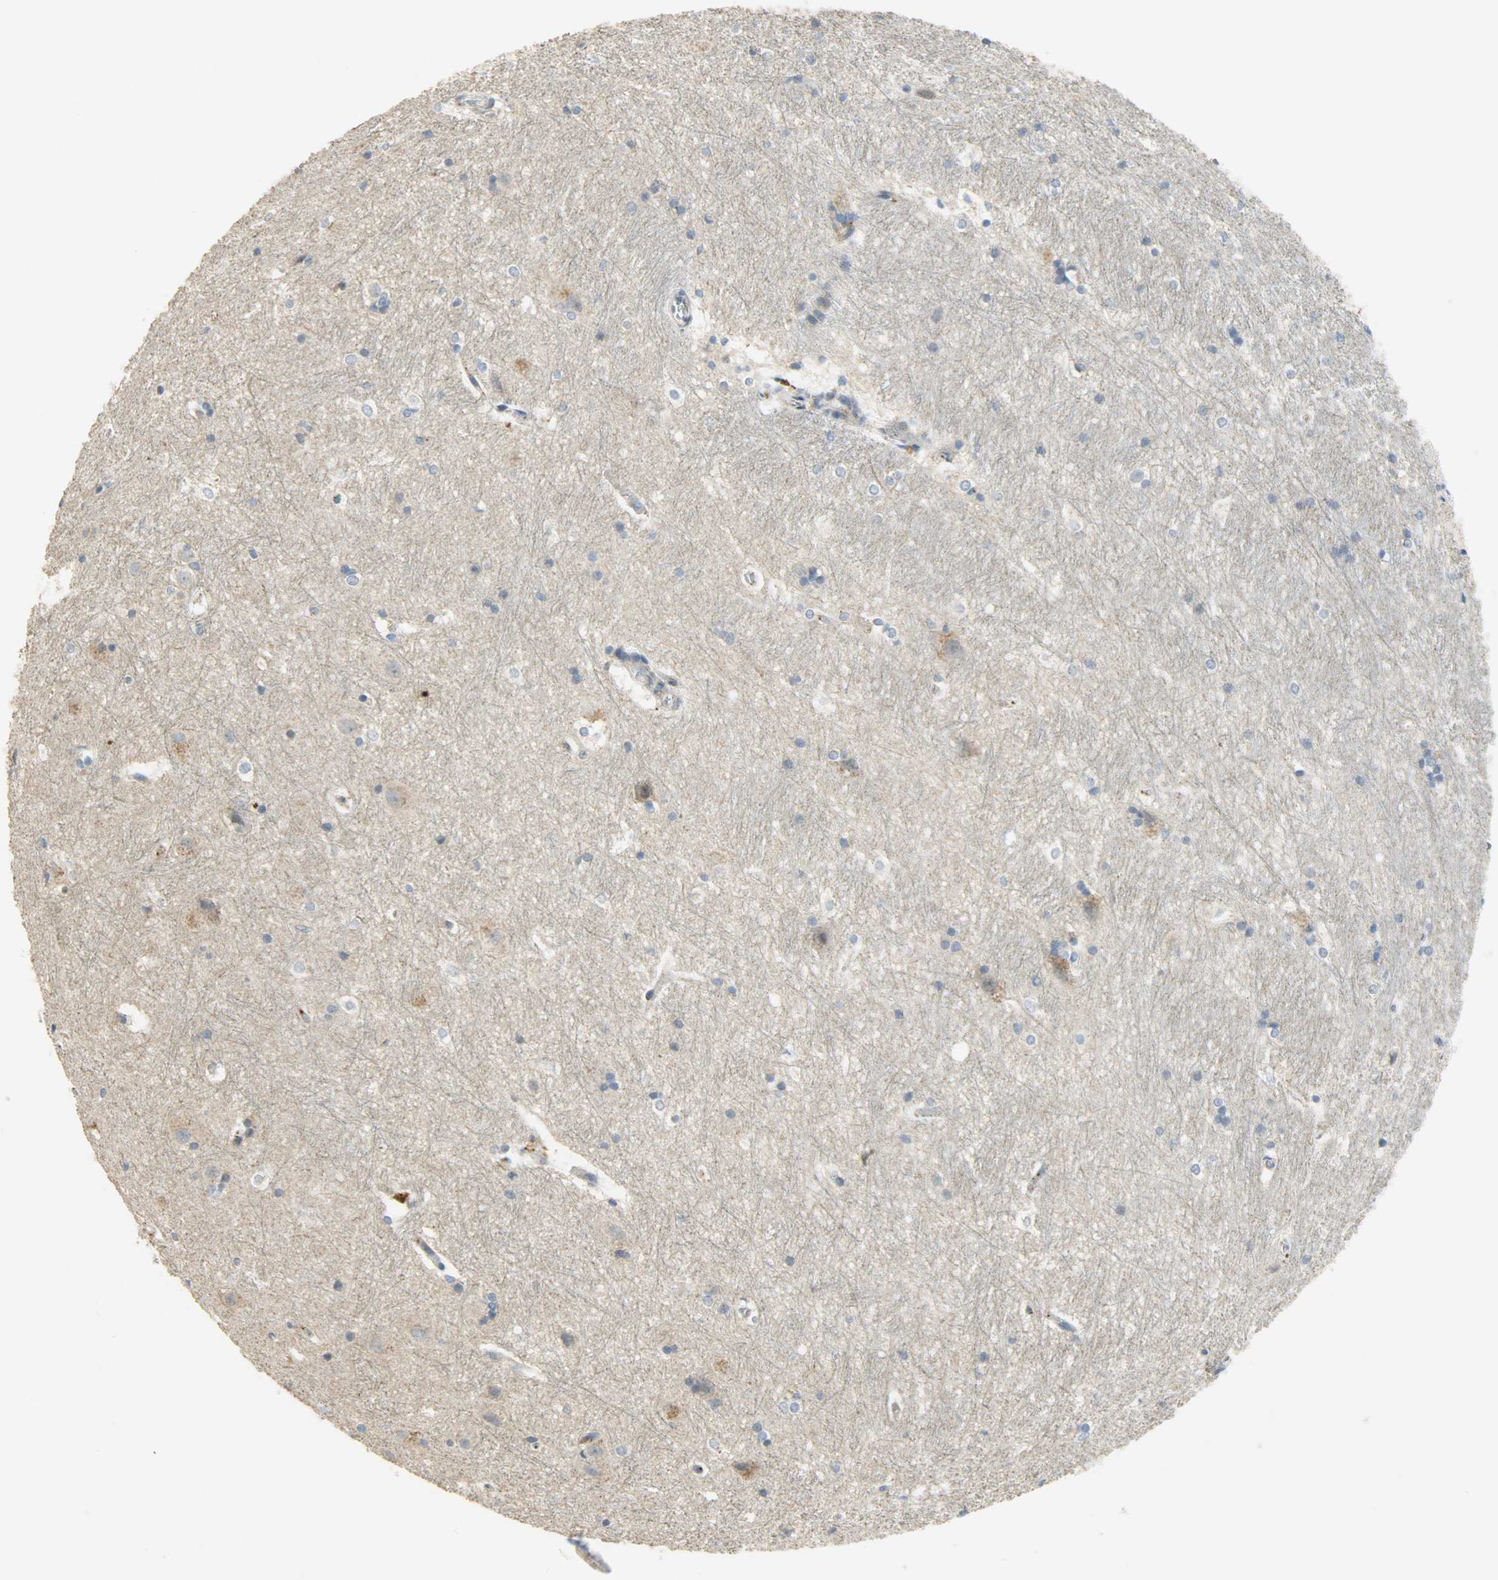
{"staining": {"intensity": "weak", "quantity": "25%-75%", "location": "cytoplasmic/membranous"}, "tissue": "hippocampus", "cell_type": "Glial cells", "image_type": "normal", "snomed": [{"axis": "morphology", "description": "Normal tissue, NOS"}, {"axis": "topography", "description": "Hippocampus"}], "caption": "Brown immunohistochemical staining in unremarkable hippocampus reveals weak cytoplasmic/membranous expression in about 25%-75% of glial cells.", "gene": "GIT2", "patient": {"sex": "female", "age": 19}}